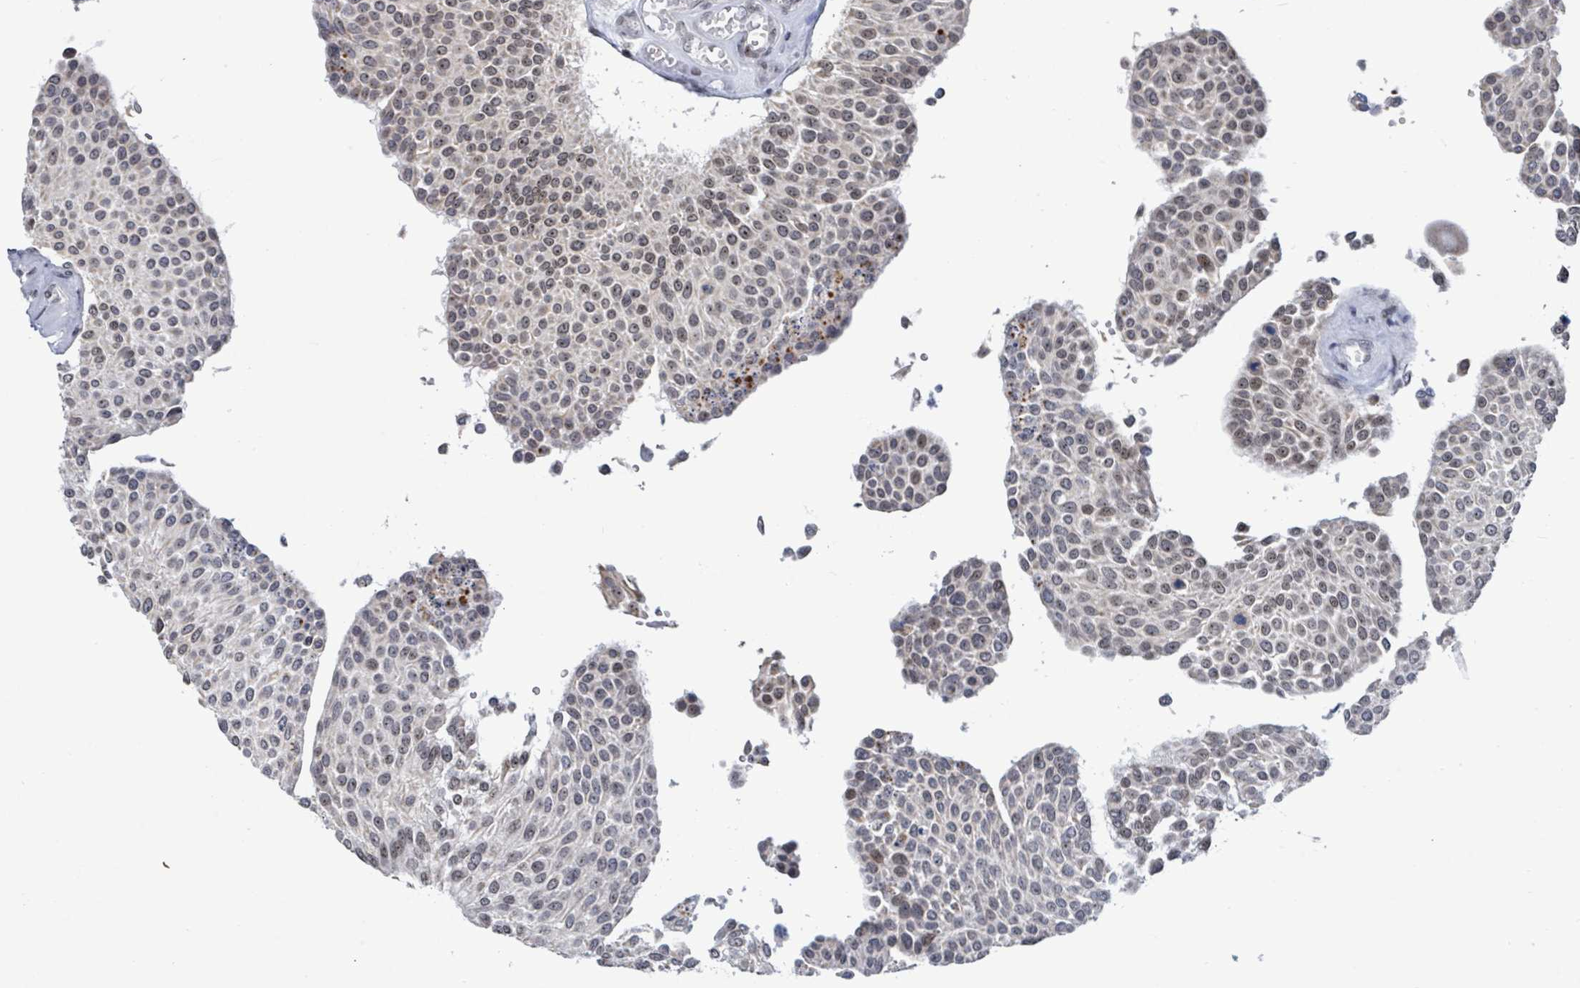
{"staining": {"intensity": "weak", "quantity": "25%-75%", "location": "nuclear"}, "tissue": "urothelial cancer", "cell_type": "Tumor cells", "image_type": "cancer", "snomed": [{"axis": "morphology", "description": "Urothelial carcinoma, NOS"}, {"axis": "topography", "description": "Urinary bladder"}], "caption": "The micrograph displays a brown stain indicating the presence of a protein in the nuclear of tumor cells in transitional cell carcinoma.", "gene": "RRN3", "patient": {"sex": "male", "age": 55}}